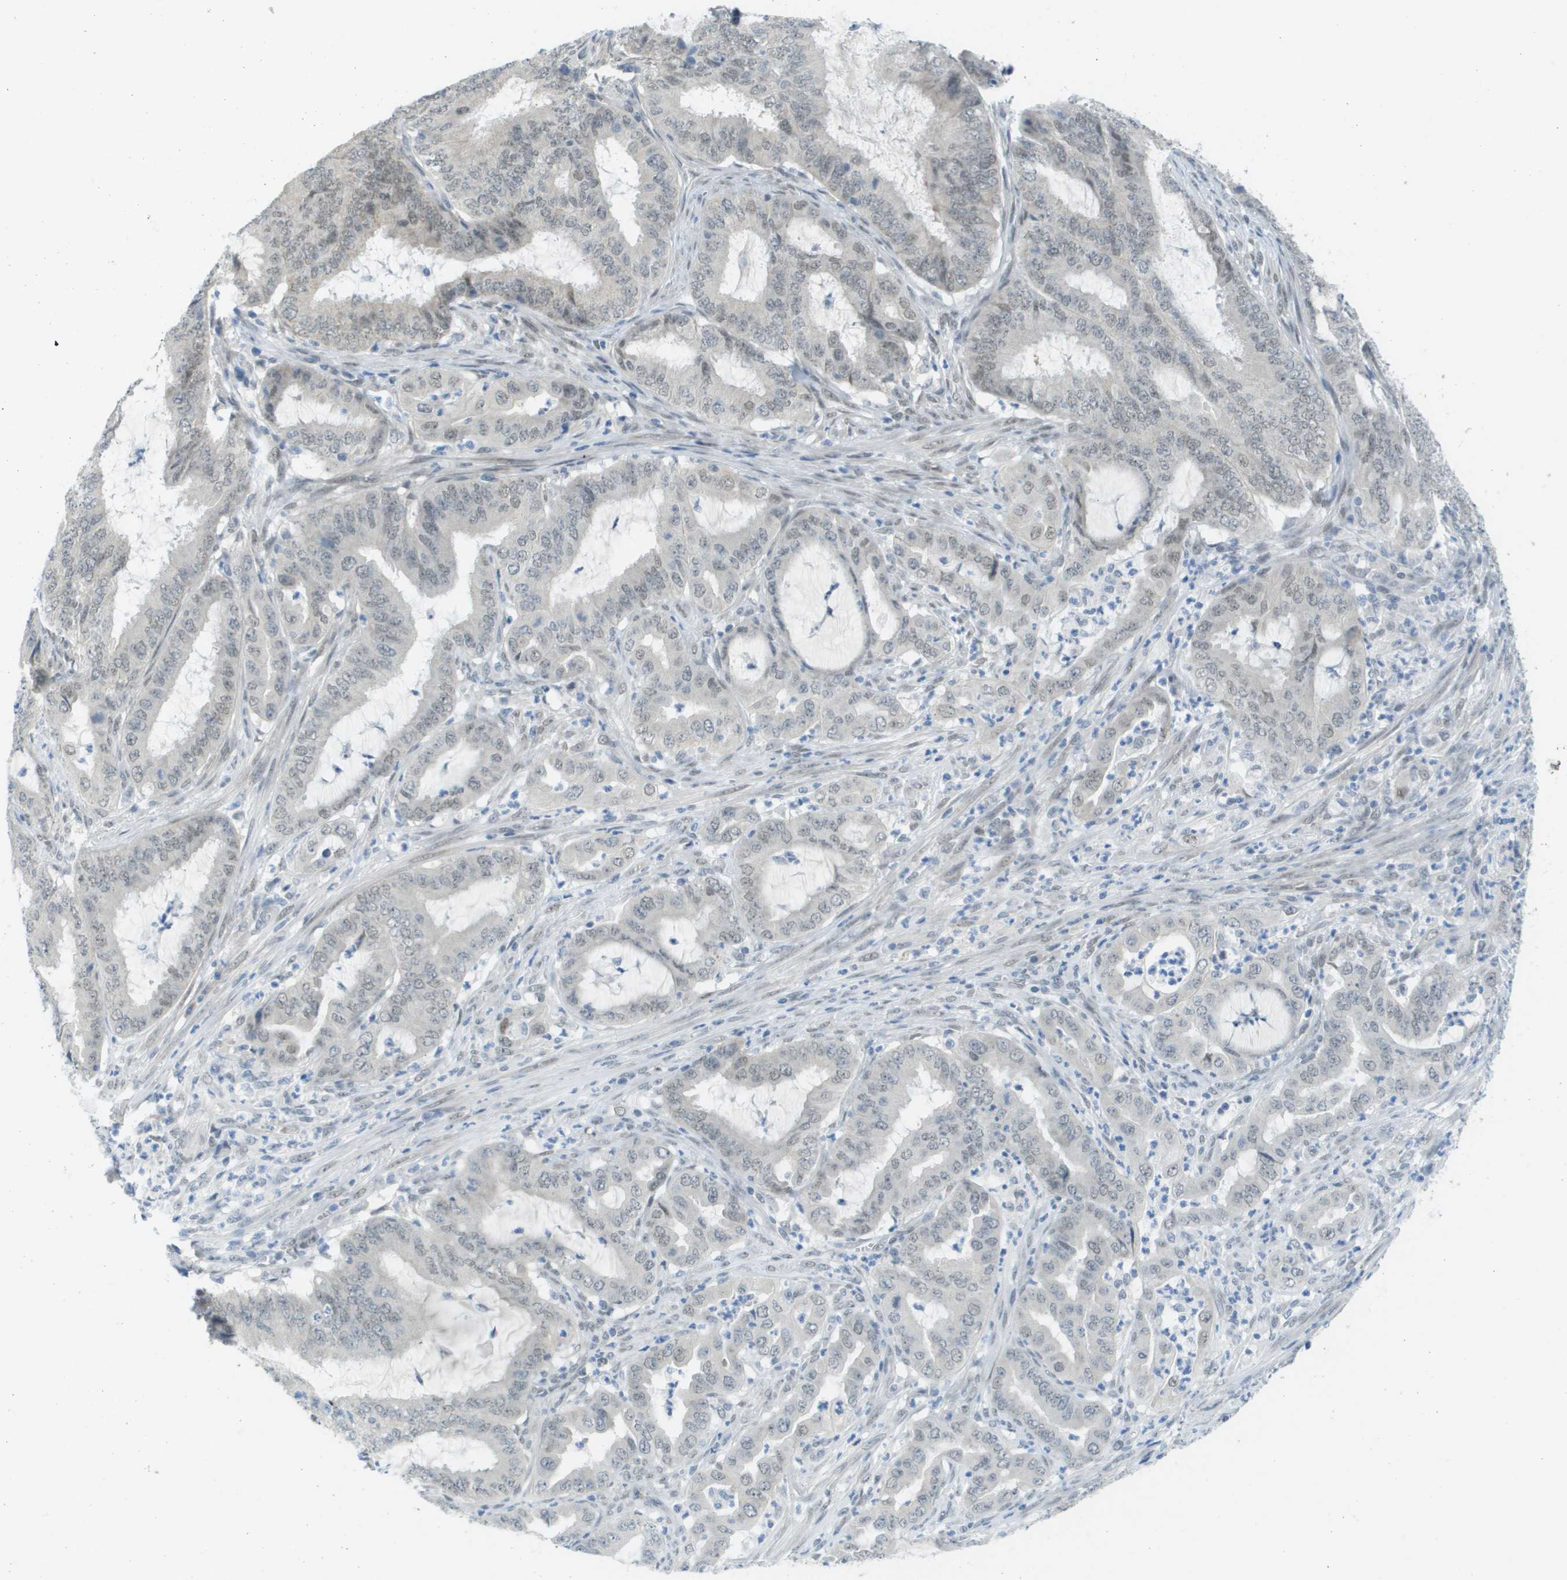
{"staining": {"intensity": "weak", "quantity": "<25%", "location": "nuclear"}, "tissue": "endometrial cancer", "cell_type": "Tumor cells", "image_type": "cancer", "snomed": [{"axis": "morphology", "description": "Adenocarcinoma, NOS"}, {"axis": "topography", "description": "Endometrium"}], "caption": "Tumor cells are negative for protein expression in human endometrial cancer (adenocarcinoma). Brightfield microscopy of immunohistochemistry stained with DAB (3,3'-diaminobenzidine) (brown) and hematoxylin (blue), captured at high magnification.", "gene": "ARID1B", "patient": {"sex": "female", "age": 70}}